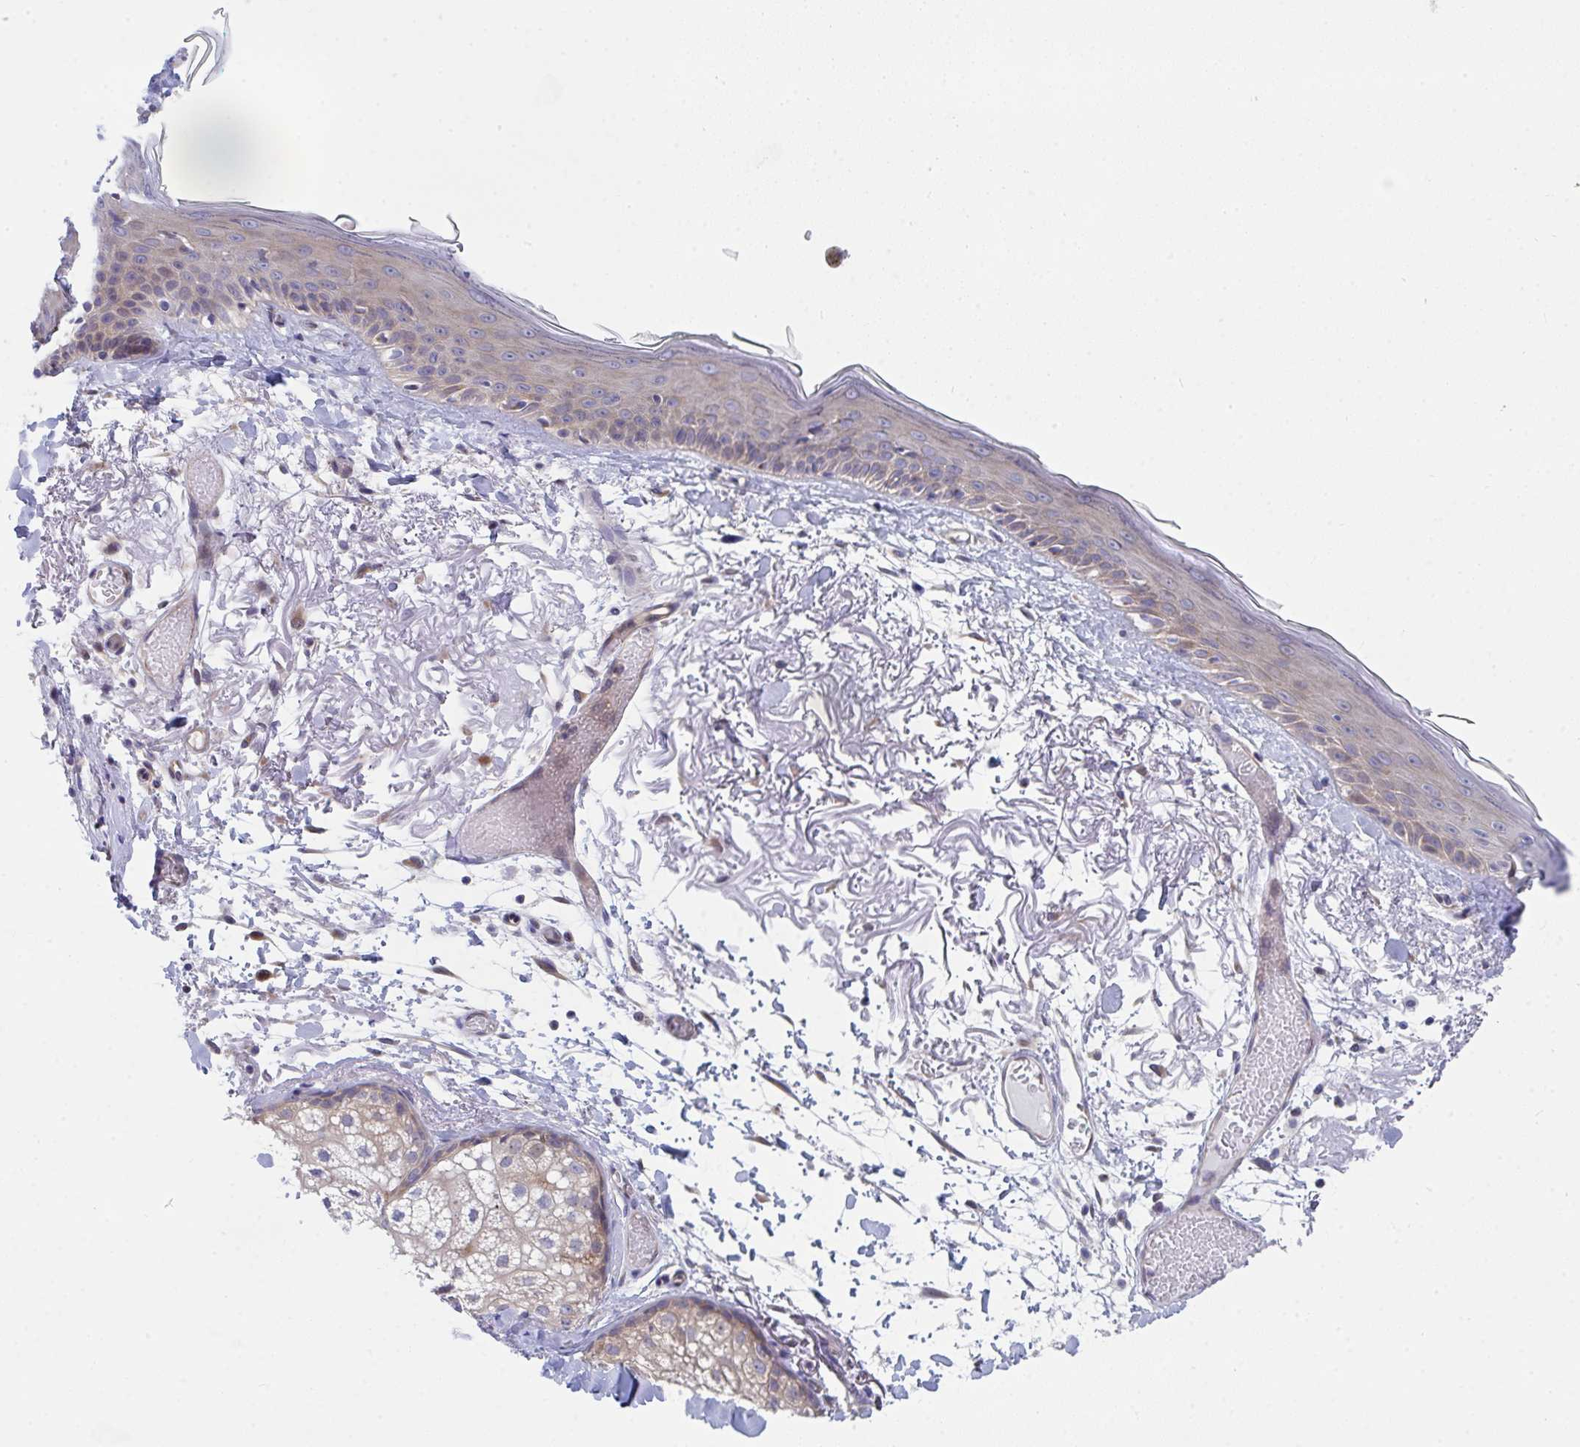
{"staining": {"intensity": "moderate", "quantity": "<25%", "location": "nuclear"}, "tissue": "skin", "cell_type": "Fibroblasts", "image_type": "normal", "snomed": [{"axis": "morphology", "description": "Normal tissue, NOS"}, {"axis": "topography", "description": "Skin"}], "caption": "This image demonstrates benign skin stained with immunohistochemistry to label a protein in brown. The nuclear of fibroblasts show moderate positivity for the protein. Nuclei are counter-stained blue.", "gene": "P2RX3", "patient": {"sex": "male", "age": 79}}